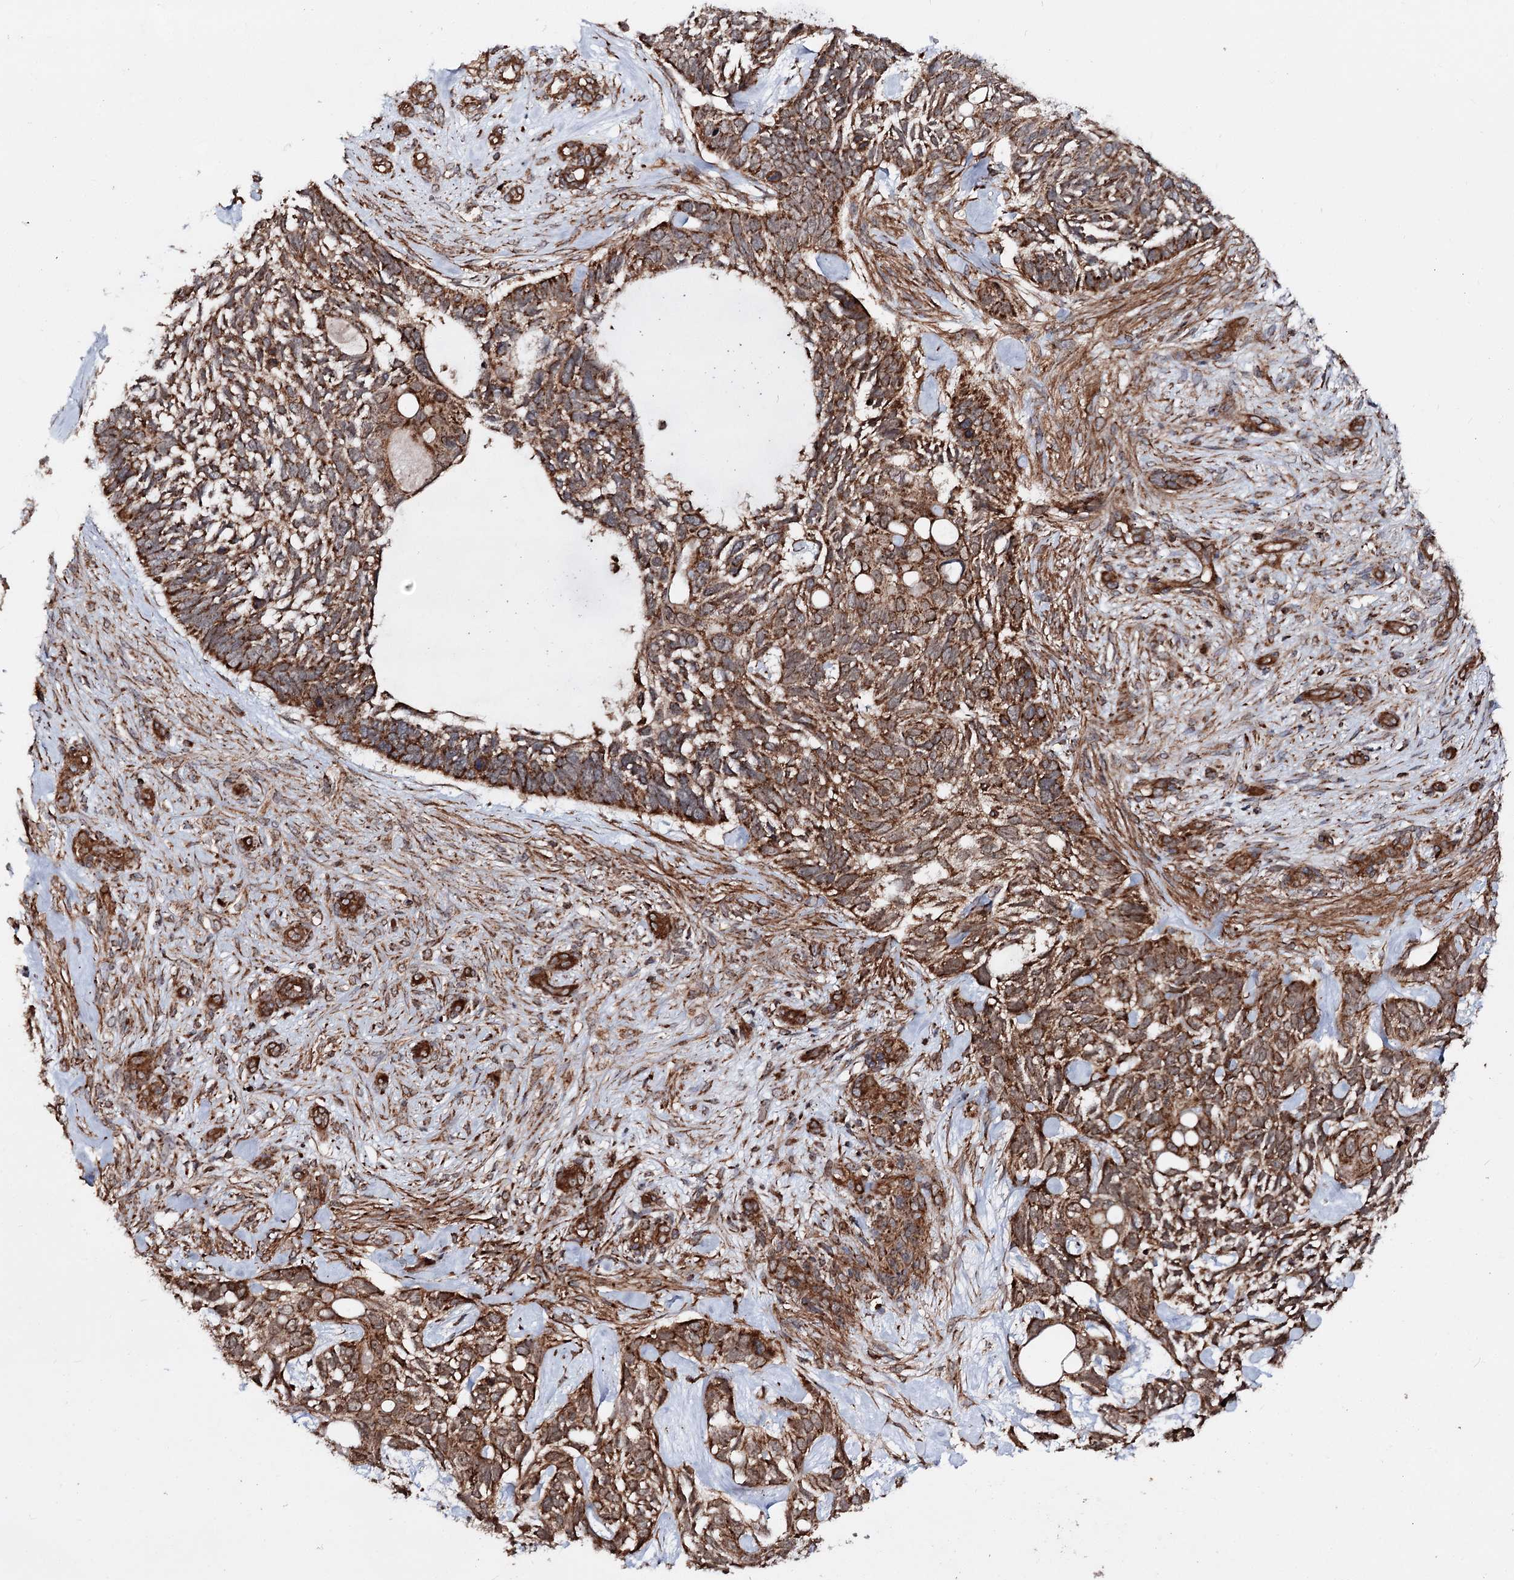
{"staining": {"intensity": "strong", "quantity": ">75%", "location": "cytoplasmic/membranous"}, "tissue": "skin cancer", "cell_type": "Tumor cells", "image_type": "cancer", "snomed": [{"axis": "morphology", "description": "Basal cell carcinoma"}, {"axis": "topography", "description": "Skin"}], "caption": "Tumor cells exhibit strong cytoplasmic/membranous expression in approximately >75% of cells in skin cancer (basal cell carcinoma).", "gene": "FGFR1OP2", "patient": {"sex": "male", "age": 88}}